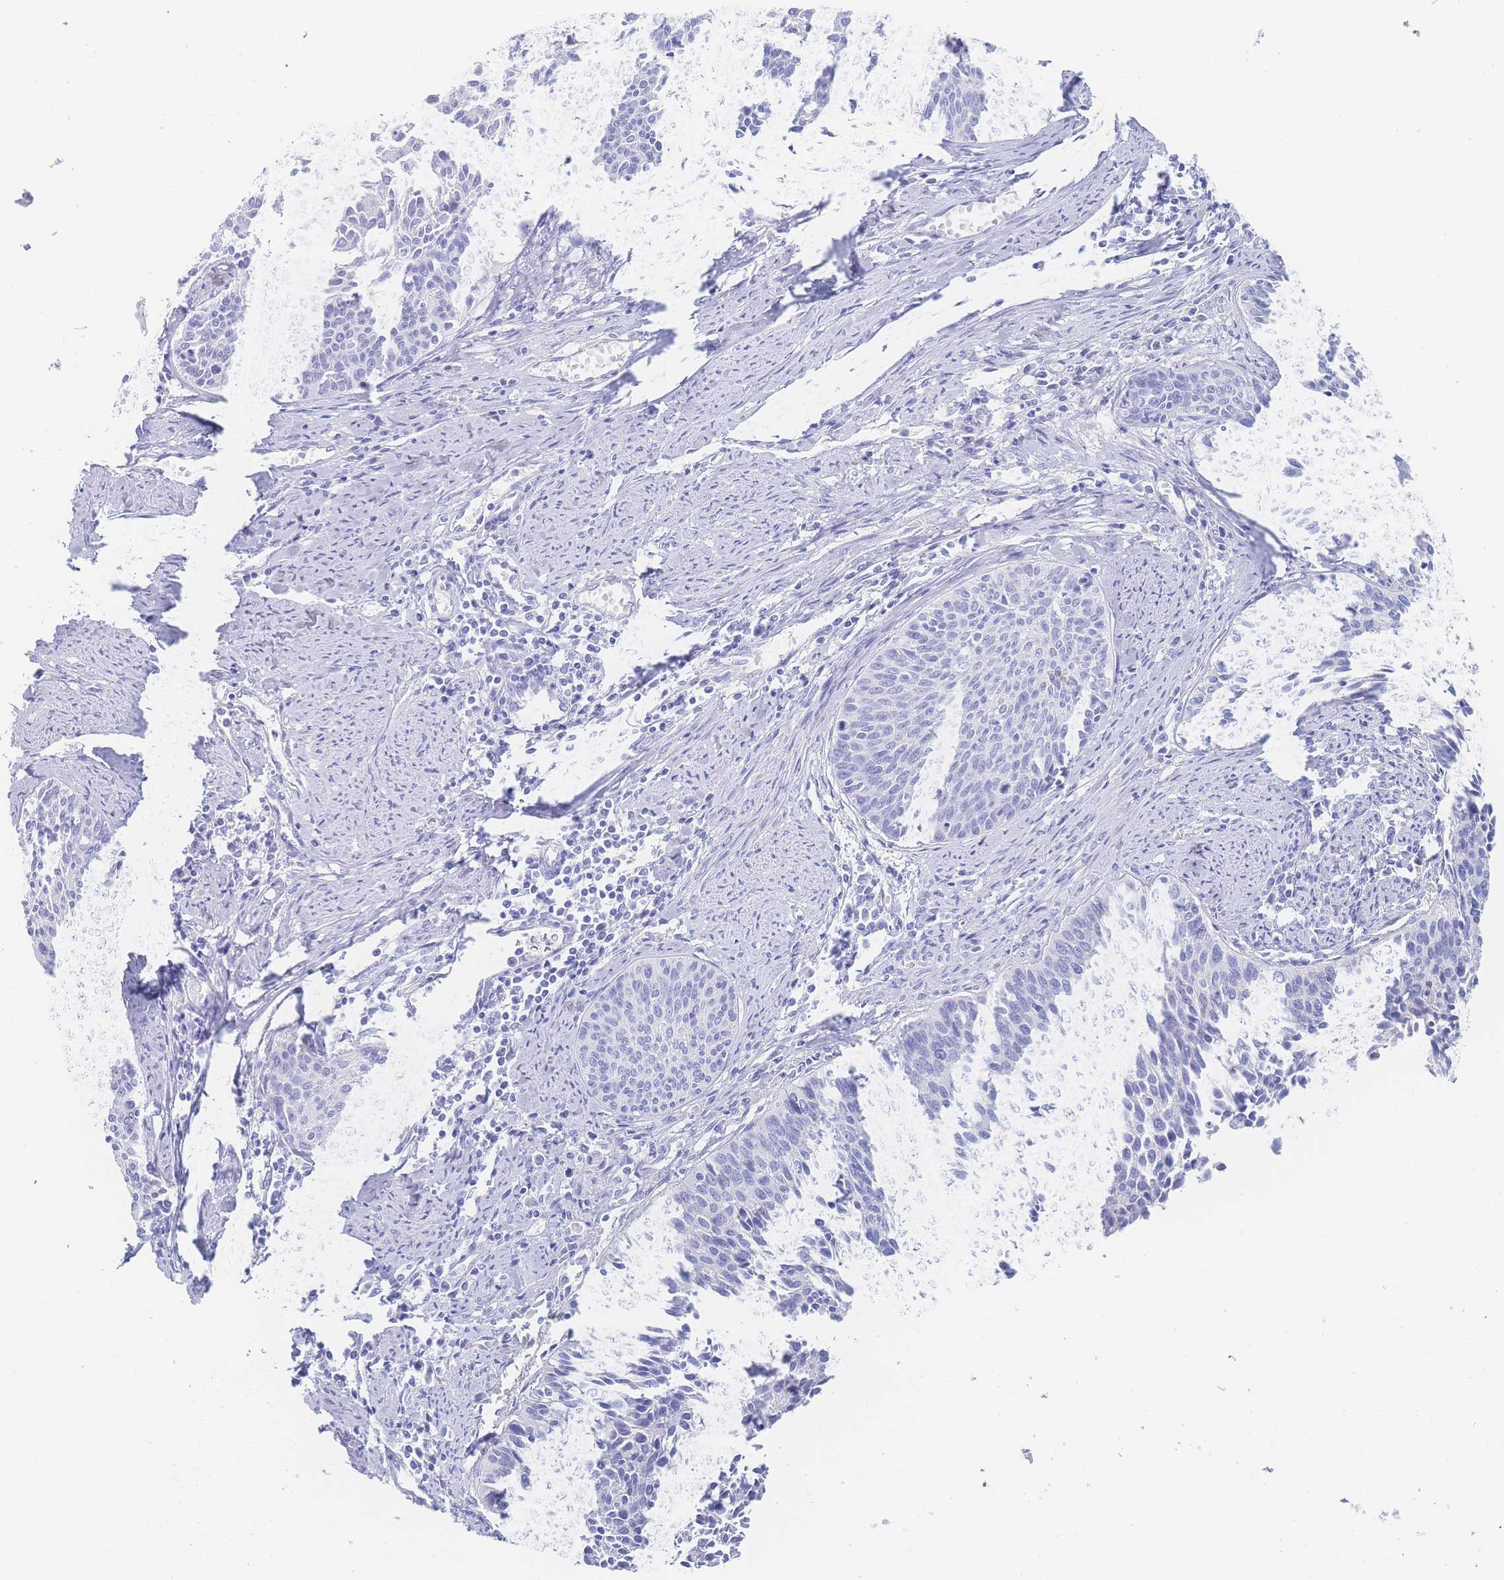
{"staining": {"intensity": "negative", "quantity": "none", "location": "none"}, "tissue": "cervical cancer", "cell_type": "Tumor cells", "image_type": "cancer", "snomed": [{"axis": "morphology", "description": "Squamous cell carcinoma, NOS"}, {"axis": "topography", "description": "Cervix"}], "caption": "A photomicrograph of cervical cancer (squamous cell carcinoma) stained for a protein shows no brown staining in tumor cells.", "gene": "LZTFL1", "patient": {"sex": "female", "age": 55}}